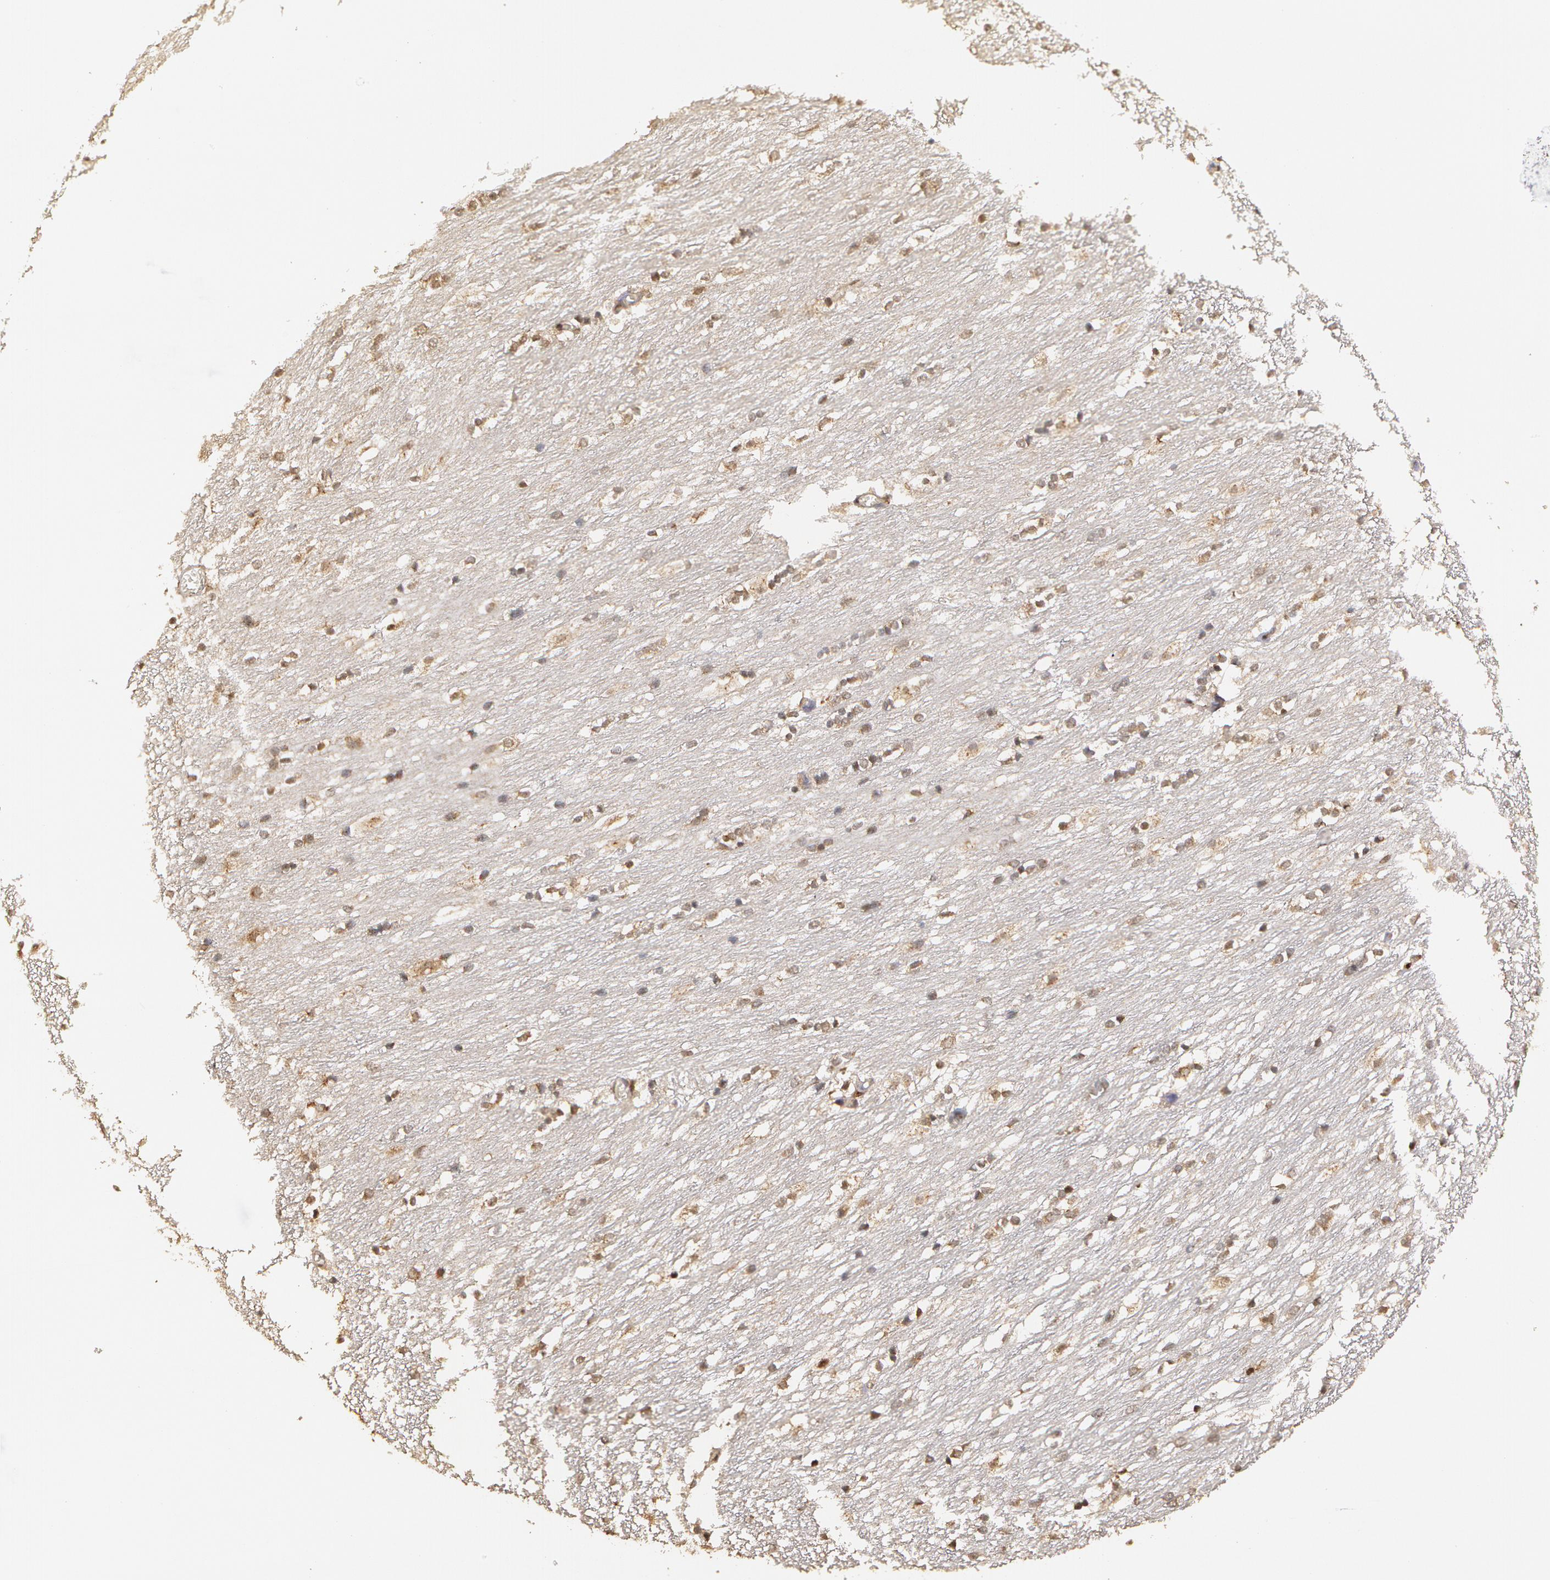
{"staining": {"intensity": "negative", "quantity": "none", "location": "none"}, "tissue": "caudate", "cell_type": "Glial cells", "image_type": "normal", "snomed": [{"axis": "morphology", "description": "Normal tissue, NOS"}, {"axis": "topography", "description": "Lateral ventricle wall"}], "caption": "Histopathology image shows no significant protein staining in glial cells of unremarkable caudate.", "gene": "STX5", "patient": {"sex": "female", "age": 19}}